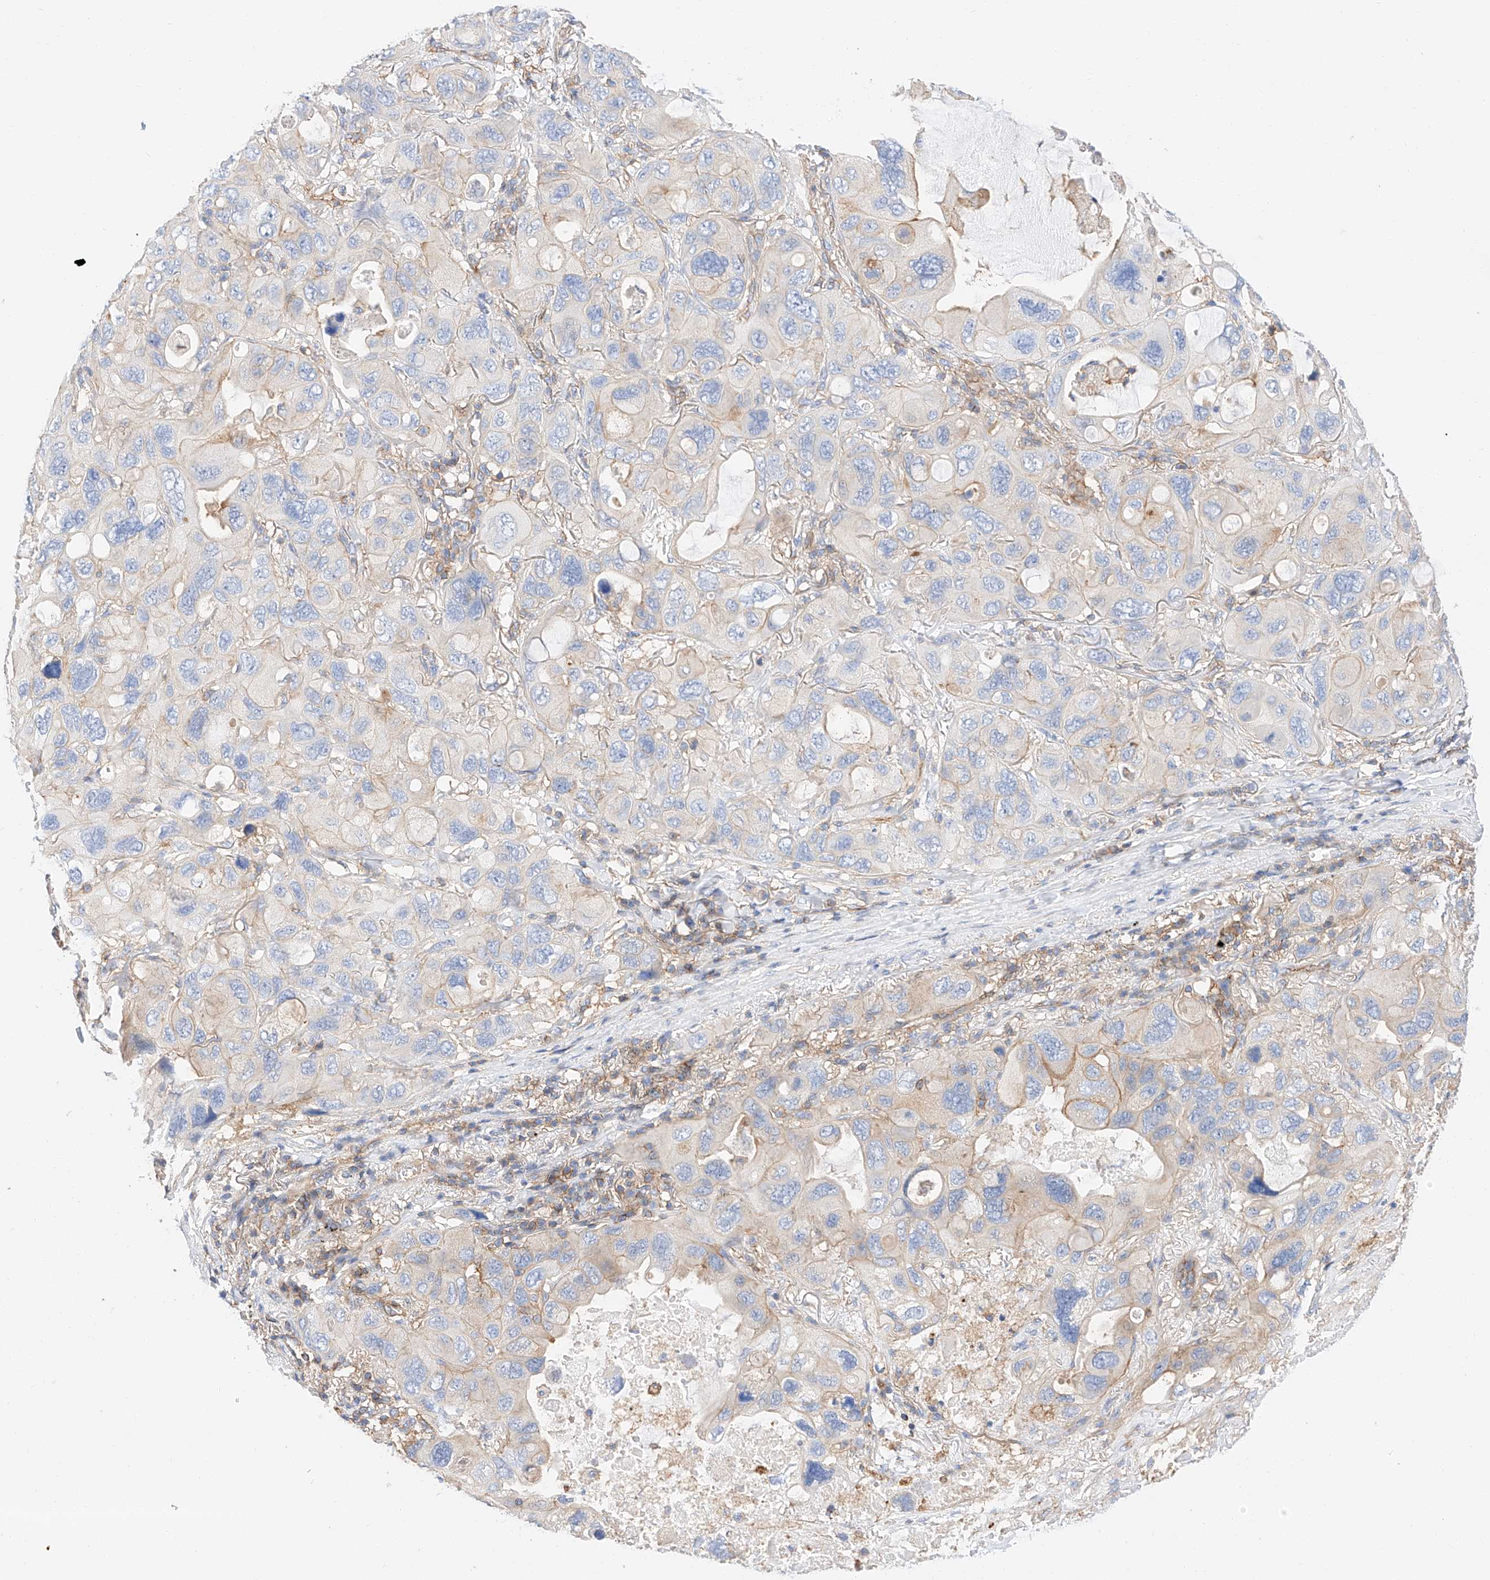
{"staining": {"intensity": "weak", "quantity": "<25%", "location": "cytoplasmic/membranous"}, "tissue": "lung cancer", "cell_type": "Tumor cells", "image_type": "cancer", "snomed": [{"axis": "morphology", "description": "Squamous cell carcinoma, NOS"}, {"axis": "topography", "description": "Lung"}], "caption": "Tumor cells are negative for protein expression in human lung cancer (squamous cell carcinoma).", "gene": "HAUS4", "patient": {"sex": "female", "age": 73}}